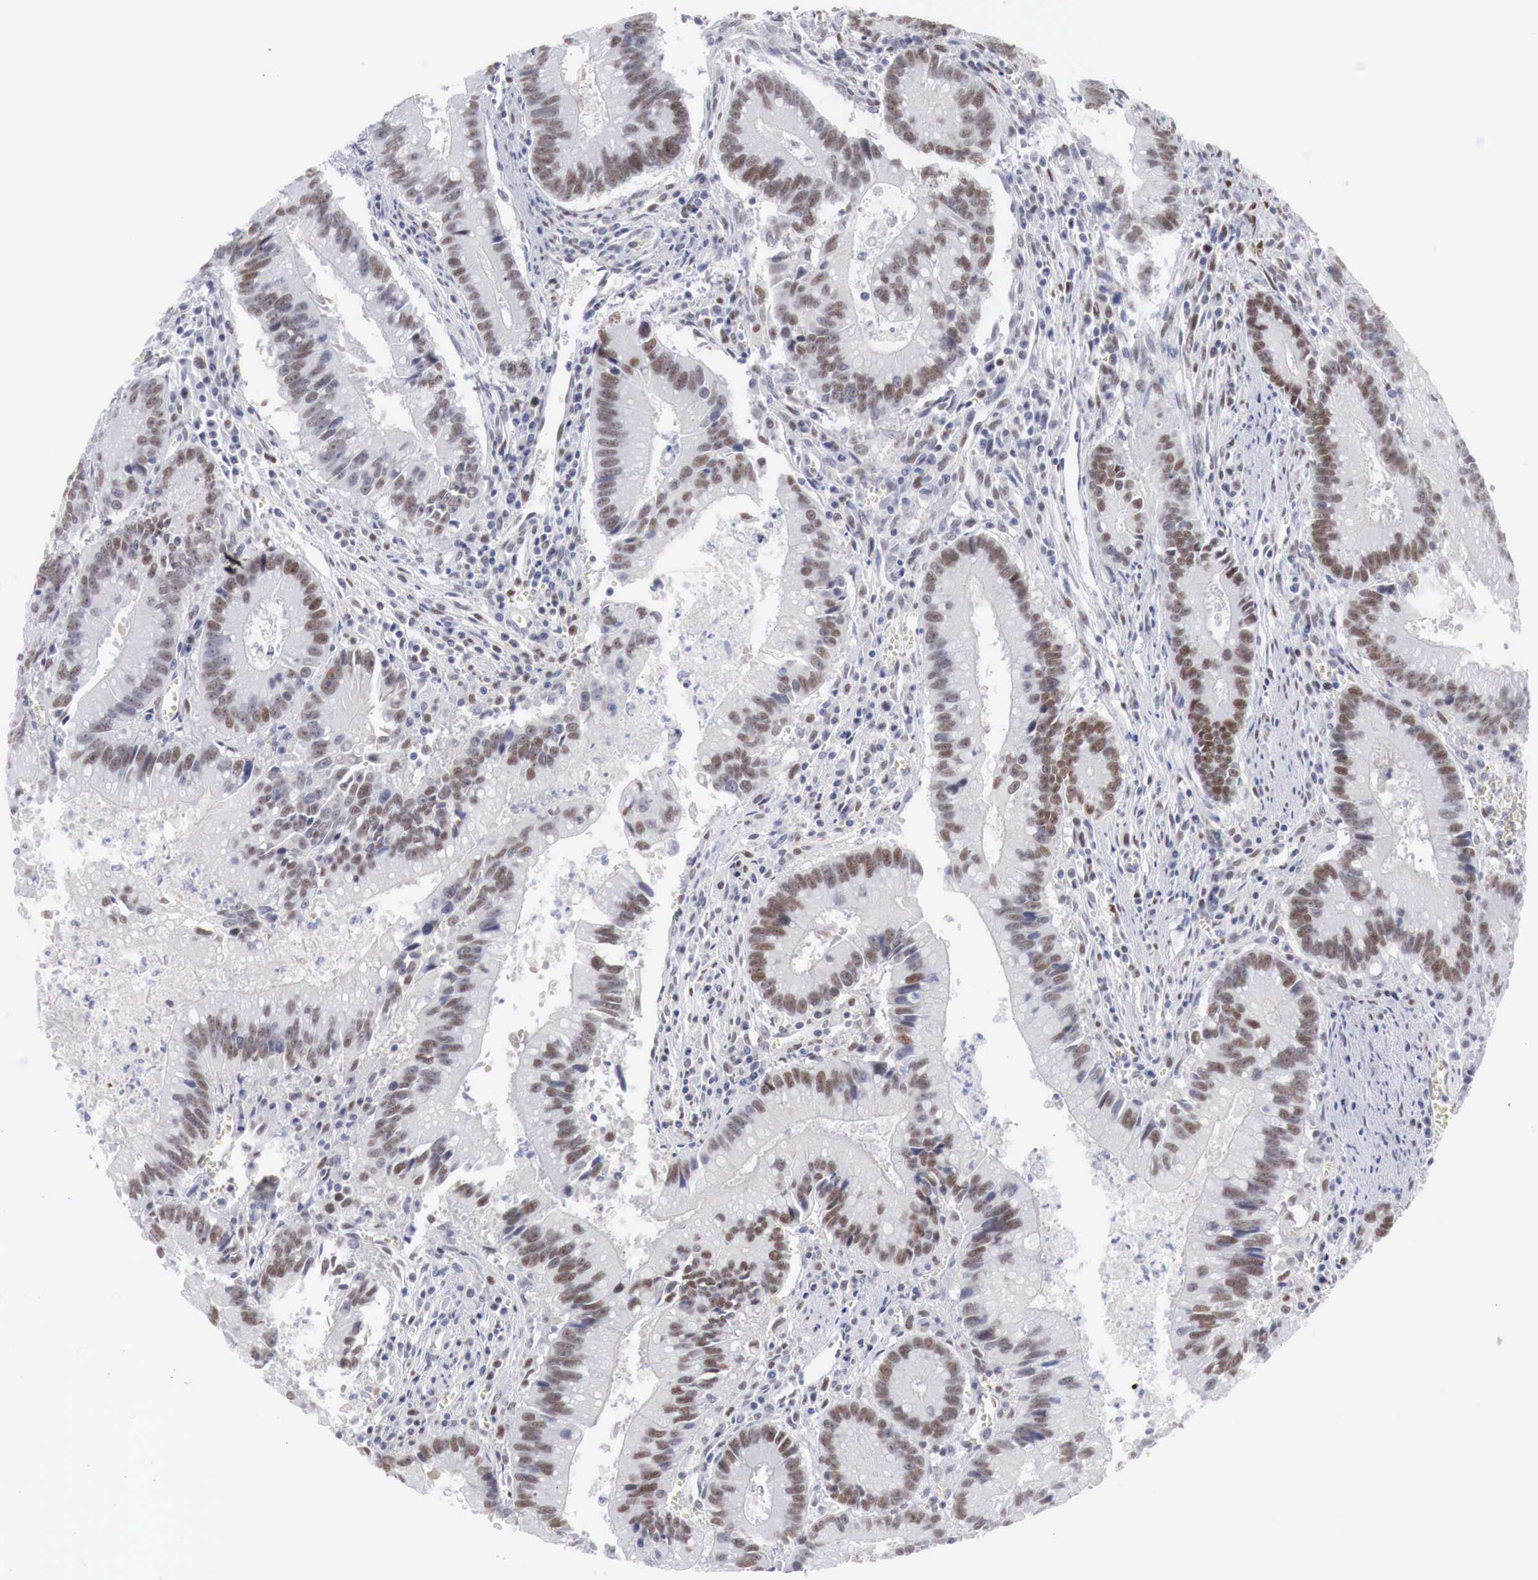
{"staining": {"intensity": "moderate", "quantity": ">75%", "location": "nuclear"}, "tissue": "colorectal cancer", "cell_type": "Tumor cells", "image_type": "cancer", "snomed": [{"axis": "morphology", "description": "Adenocarcinoma, NOS"}, {"axis": "topography", "description": "Rectum"}], "caption": "Adenocarcinoma (colorectal) stained for a protein shows moderate nuclear positivity in tumor cells. (brown staining indicates protein expression, while blue staining denotes nuclei).", "gene": "FOXP2", "patient": {"sex": "female", "age": 81}}